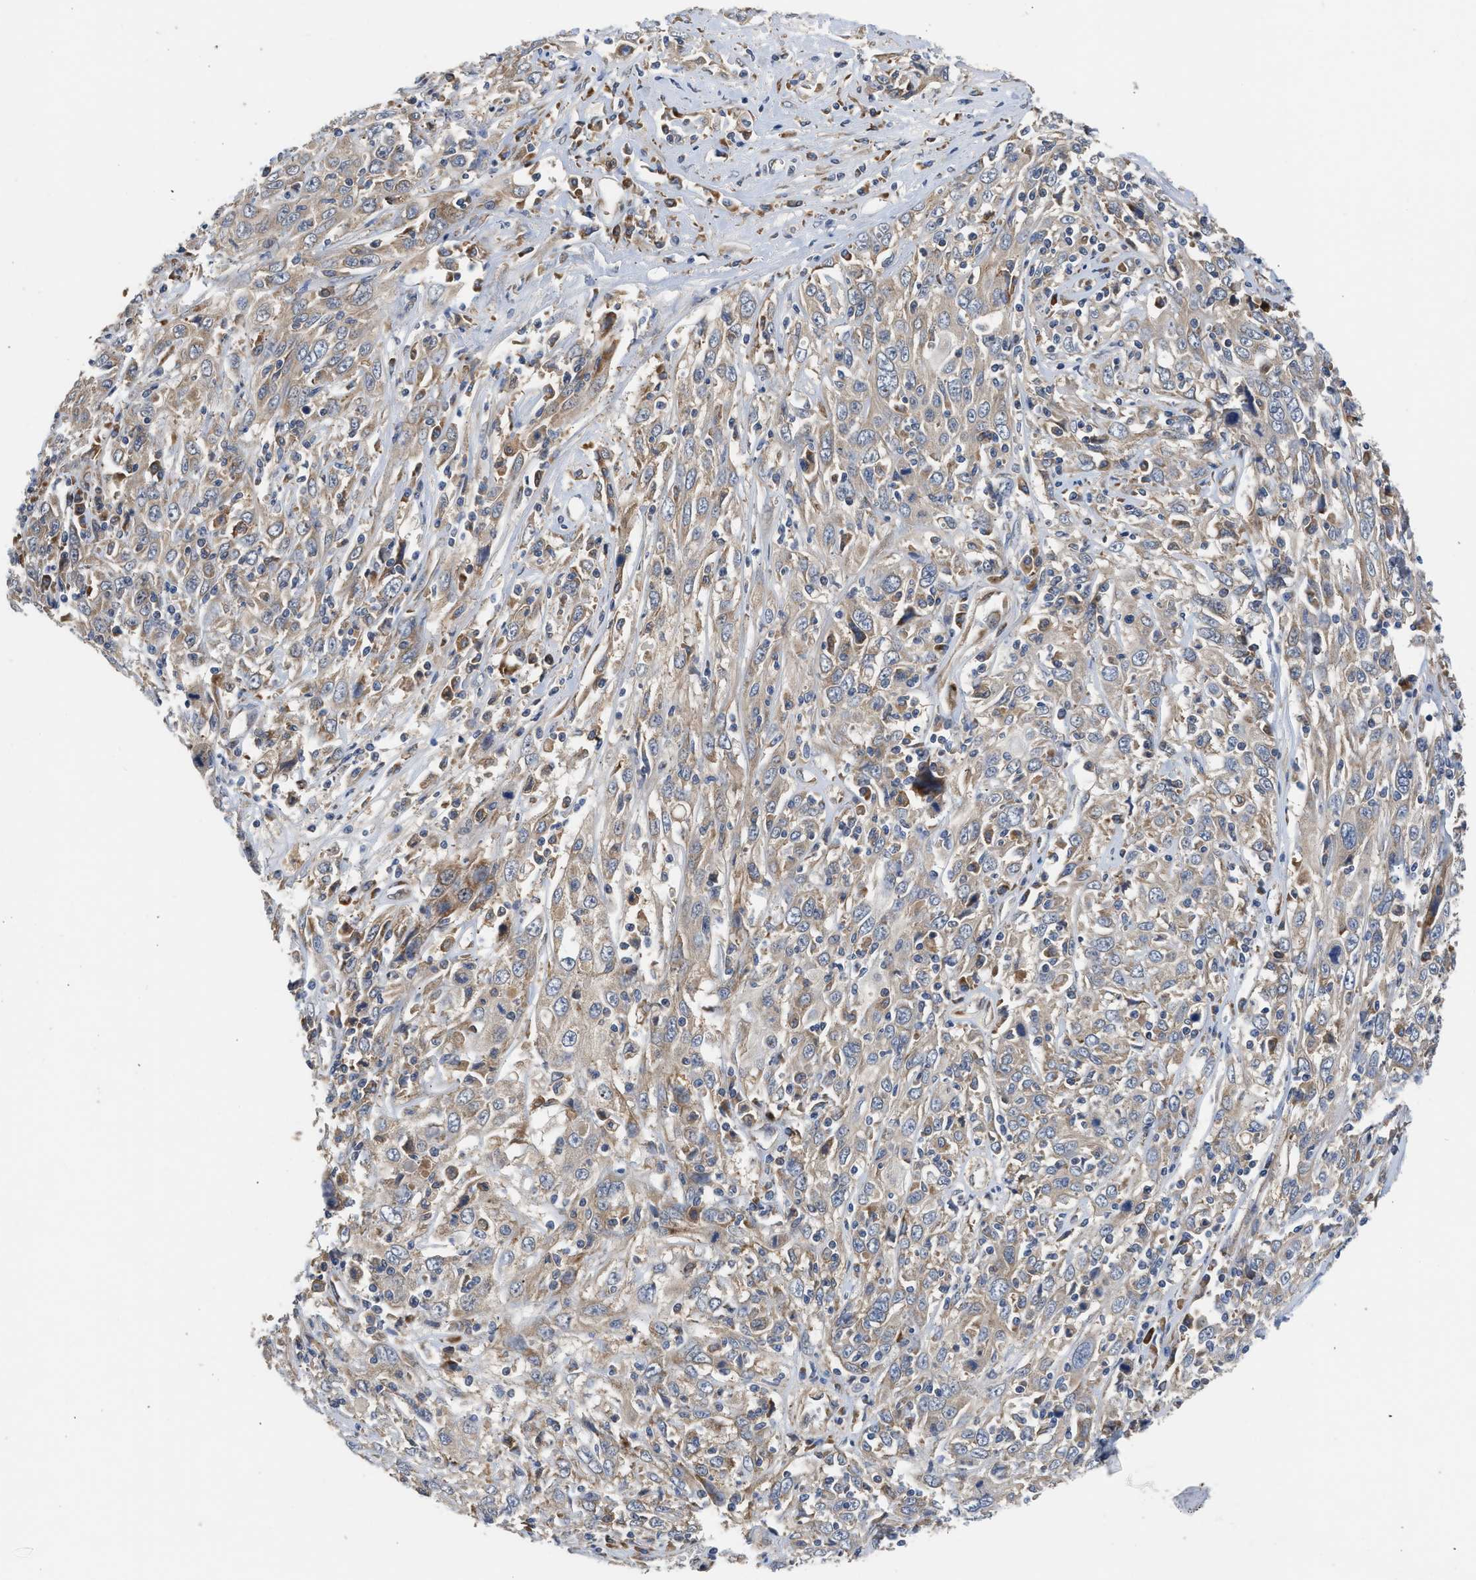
{"staining": {"intensity": "weak", "quantity": "<25%", "location": "cytoplasmic/membranous"}, "tissue": "cervical cancer", "cell_type": "Tumor cells", "image_type": "cancer", "snomed": [{"axis": "morphology", "description": "Squamous cell carcinoma, NOS"}, {"axis": "topography", "description": "Cervix"}], "caption": "Tumor cells are negative for brown protein staining in cervical squamous cell carcinoma.", "gene": "POLG2", "patient": {"sex": "female", "age": 46}}